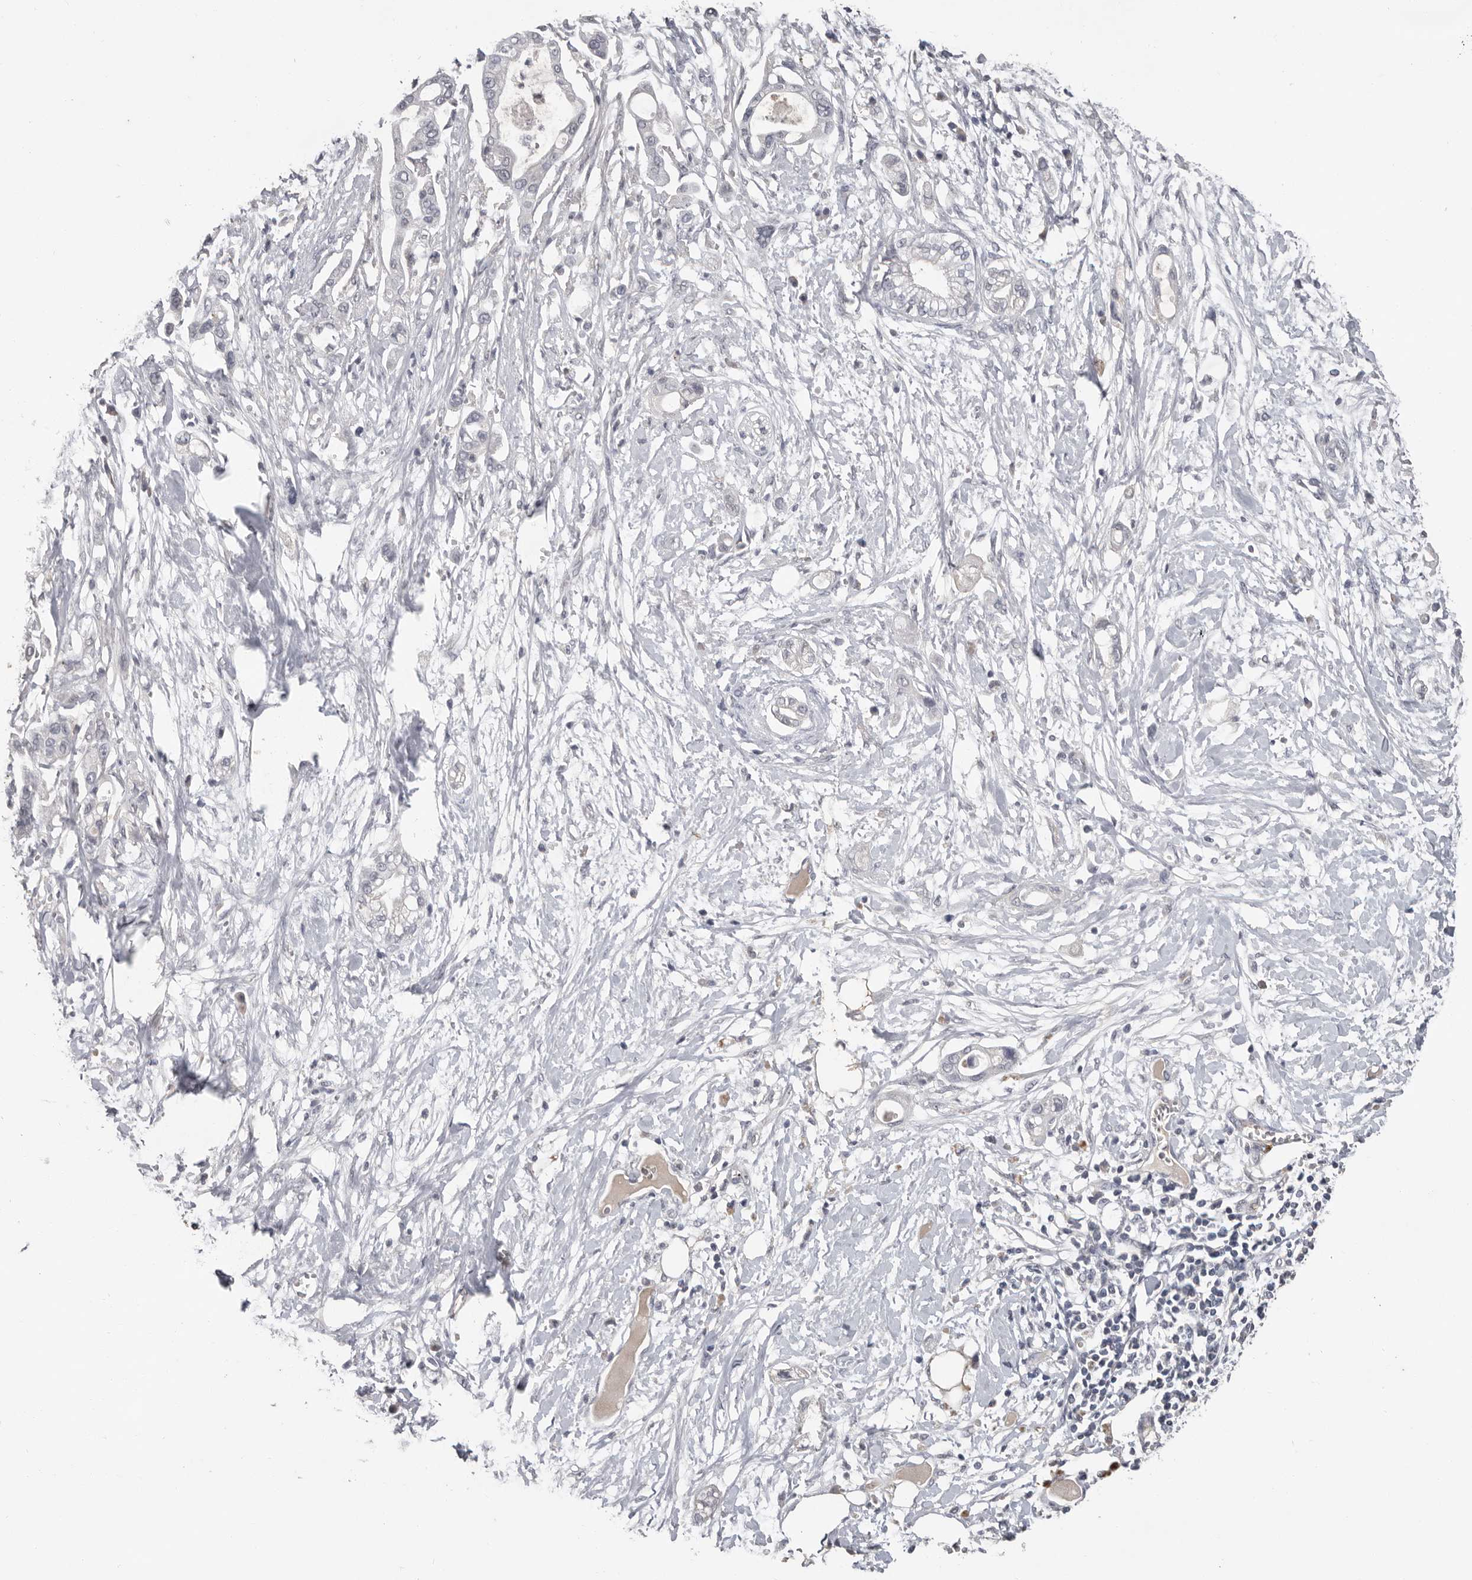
{"staining": {"intensity": "negative", "quantity": "none", "location": "none"}, "tissue": "pancreatic cancer", "cell_type": "Tumor cells", "image_type": "cancer", "snomed": [{"axis": "morphology", "description": "Adenocarcinoma, NOS"}, {"axis": "topography", "description": "Pancreas"}], "caption": "This is an immunohistochemistry photomicrograph of human pancreatic cancer (adenocarcinoma). There is no expression in tumor cells.", "gene": "MTF1", "patient": {"sex": "male", "age": 68}}